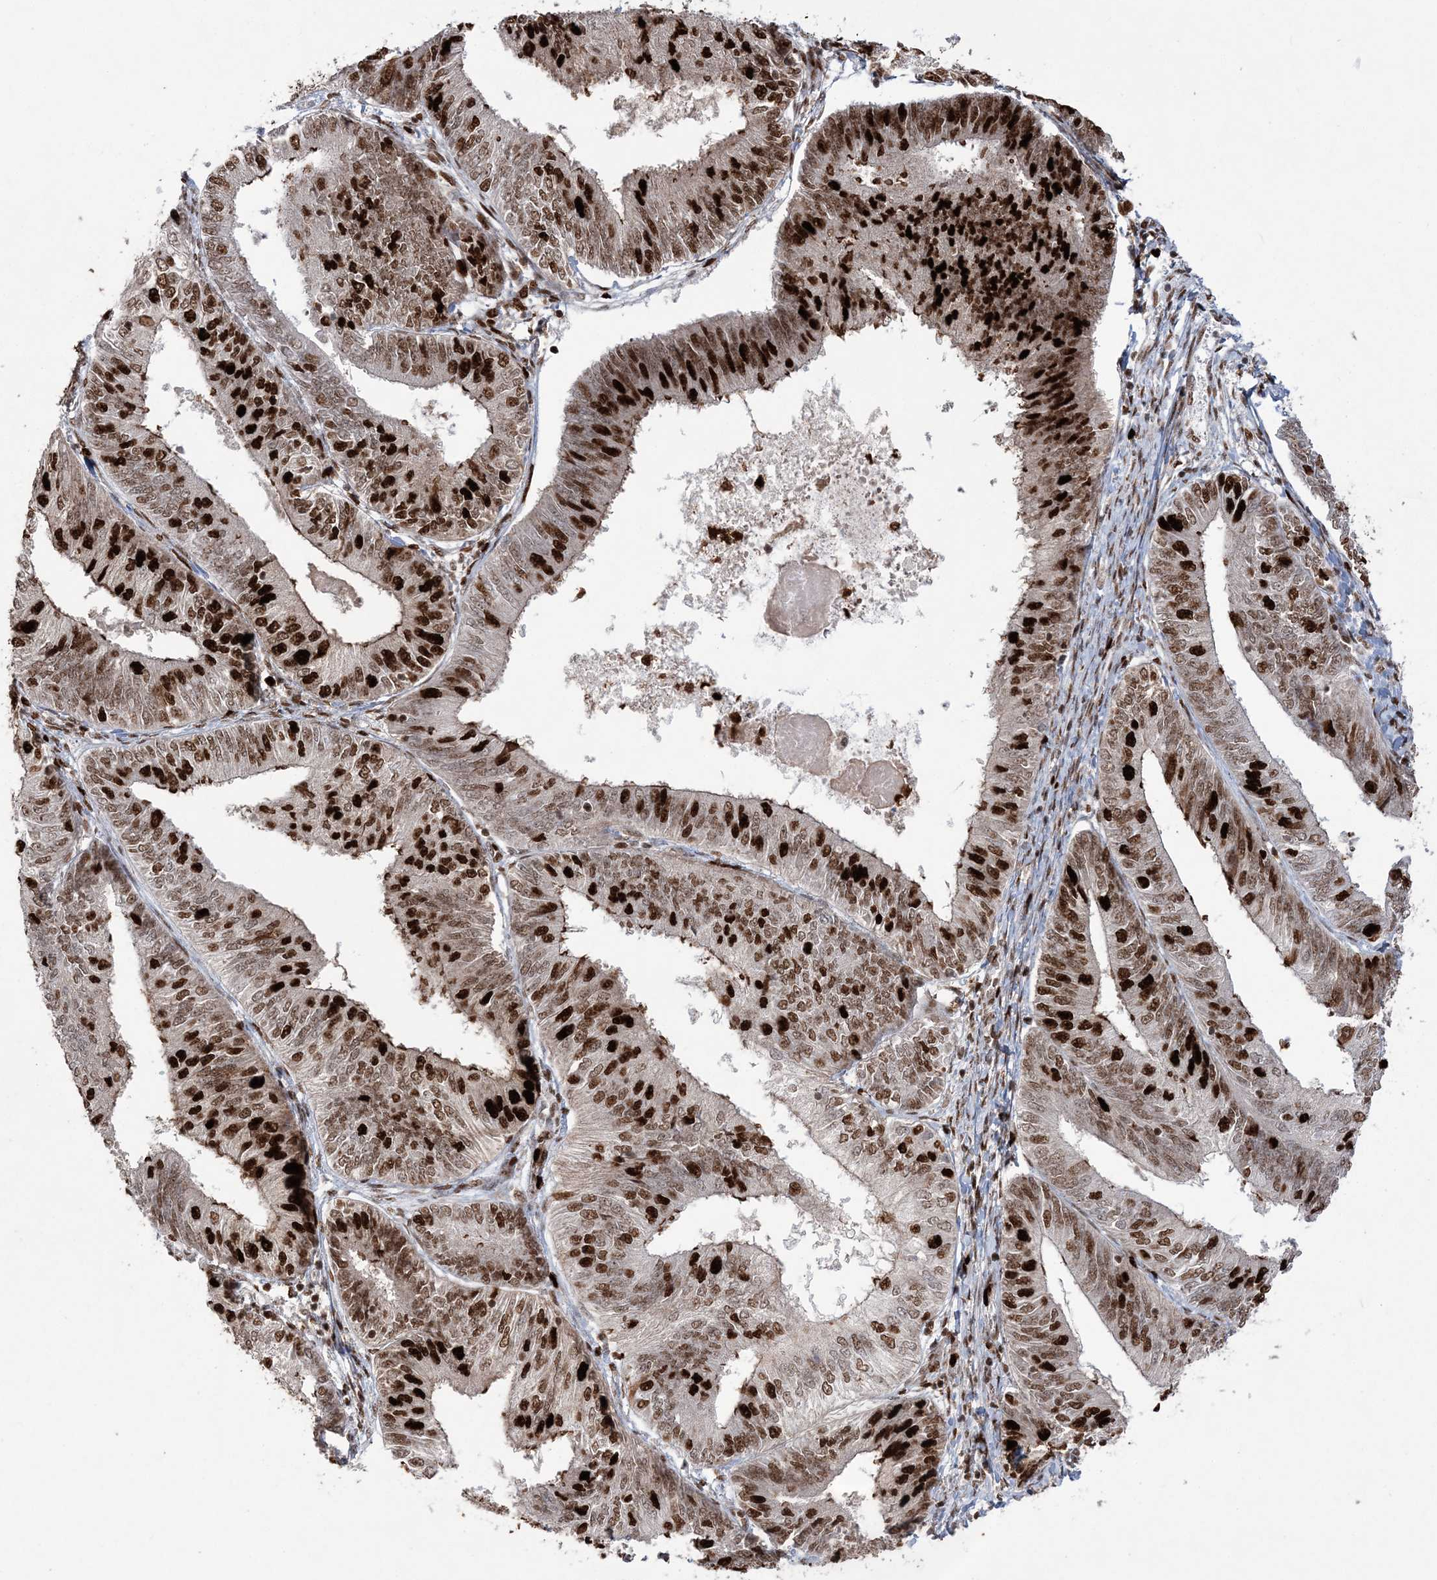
{"staining": {"intensity": "strong", "quantity": ">75%", "location": "nuclear"}, "tissue": "endometrial cancer", "cell_type": "Tumor cells", "image_type": "cancer", "snomed": [{"axis": "morphology", "description": "Adenocarcinoma, NOS"}, {"axis": "topography", "description": "Endometrium"}], "caption": "IHC (DAB (3,3'-diaminobenzidine)) staining of human endometrial cancer (adenocarcinoma) exhibits strong nuclear protein staining in approximately >75% of tumor cells.", "gene": "LIG1", "patient": {"sex": "female", "age": 58}}